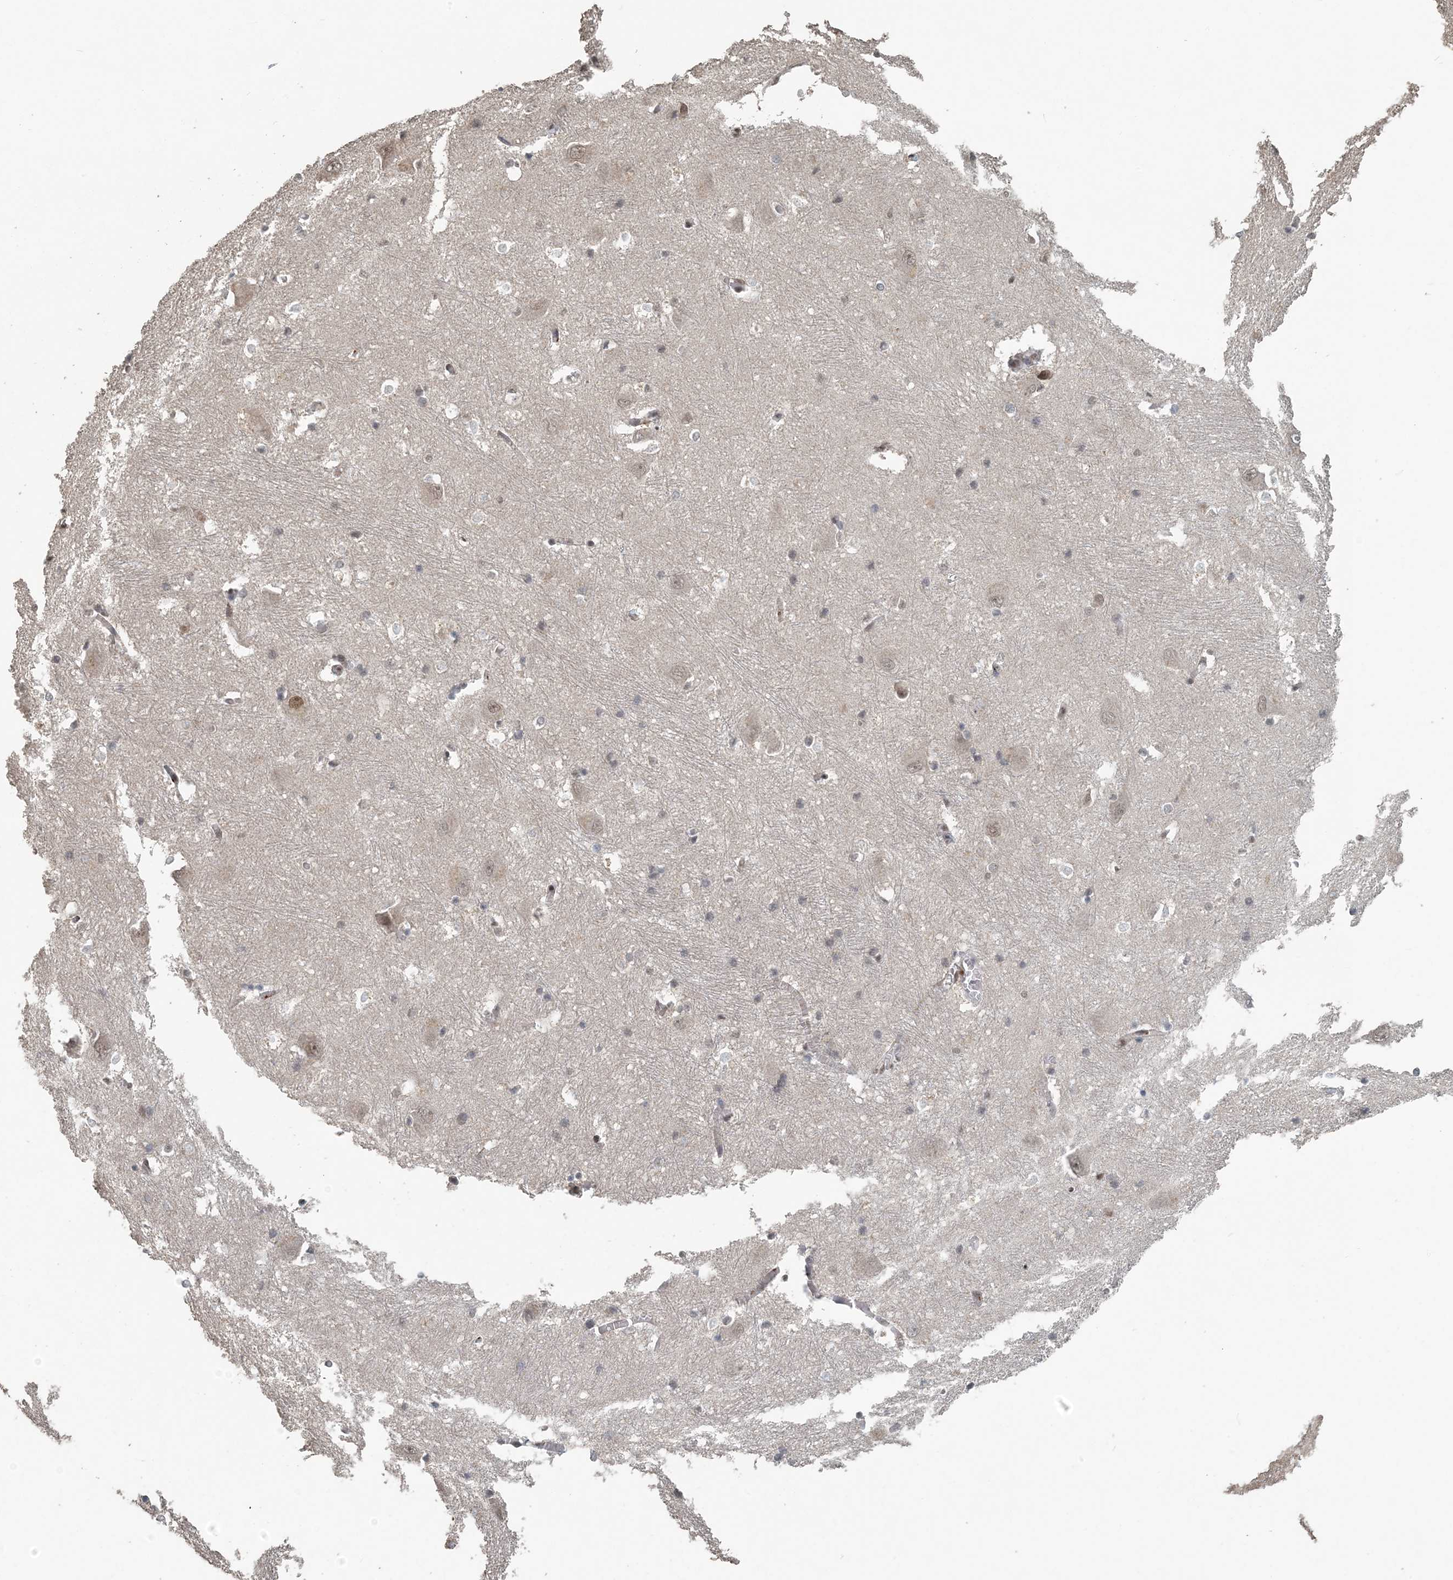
{"staining": {"intensity": "negative", "quantity": "none", "location": "none"}, "tissue": "caudate", "cell_type": "Glial cells", "image_type": "normal", "snomed": [{"axis": "morphology", "description": "Normal tissue, NOS"}, {"axis": "topography", "description": "Lateral ventricle wall"}], "caption": "Protein analysis of normal caudate demonstrates no significant expression in glial cells.", "gene": "MBD2", "patient": {"sex": "male", "age": 37}}